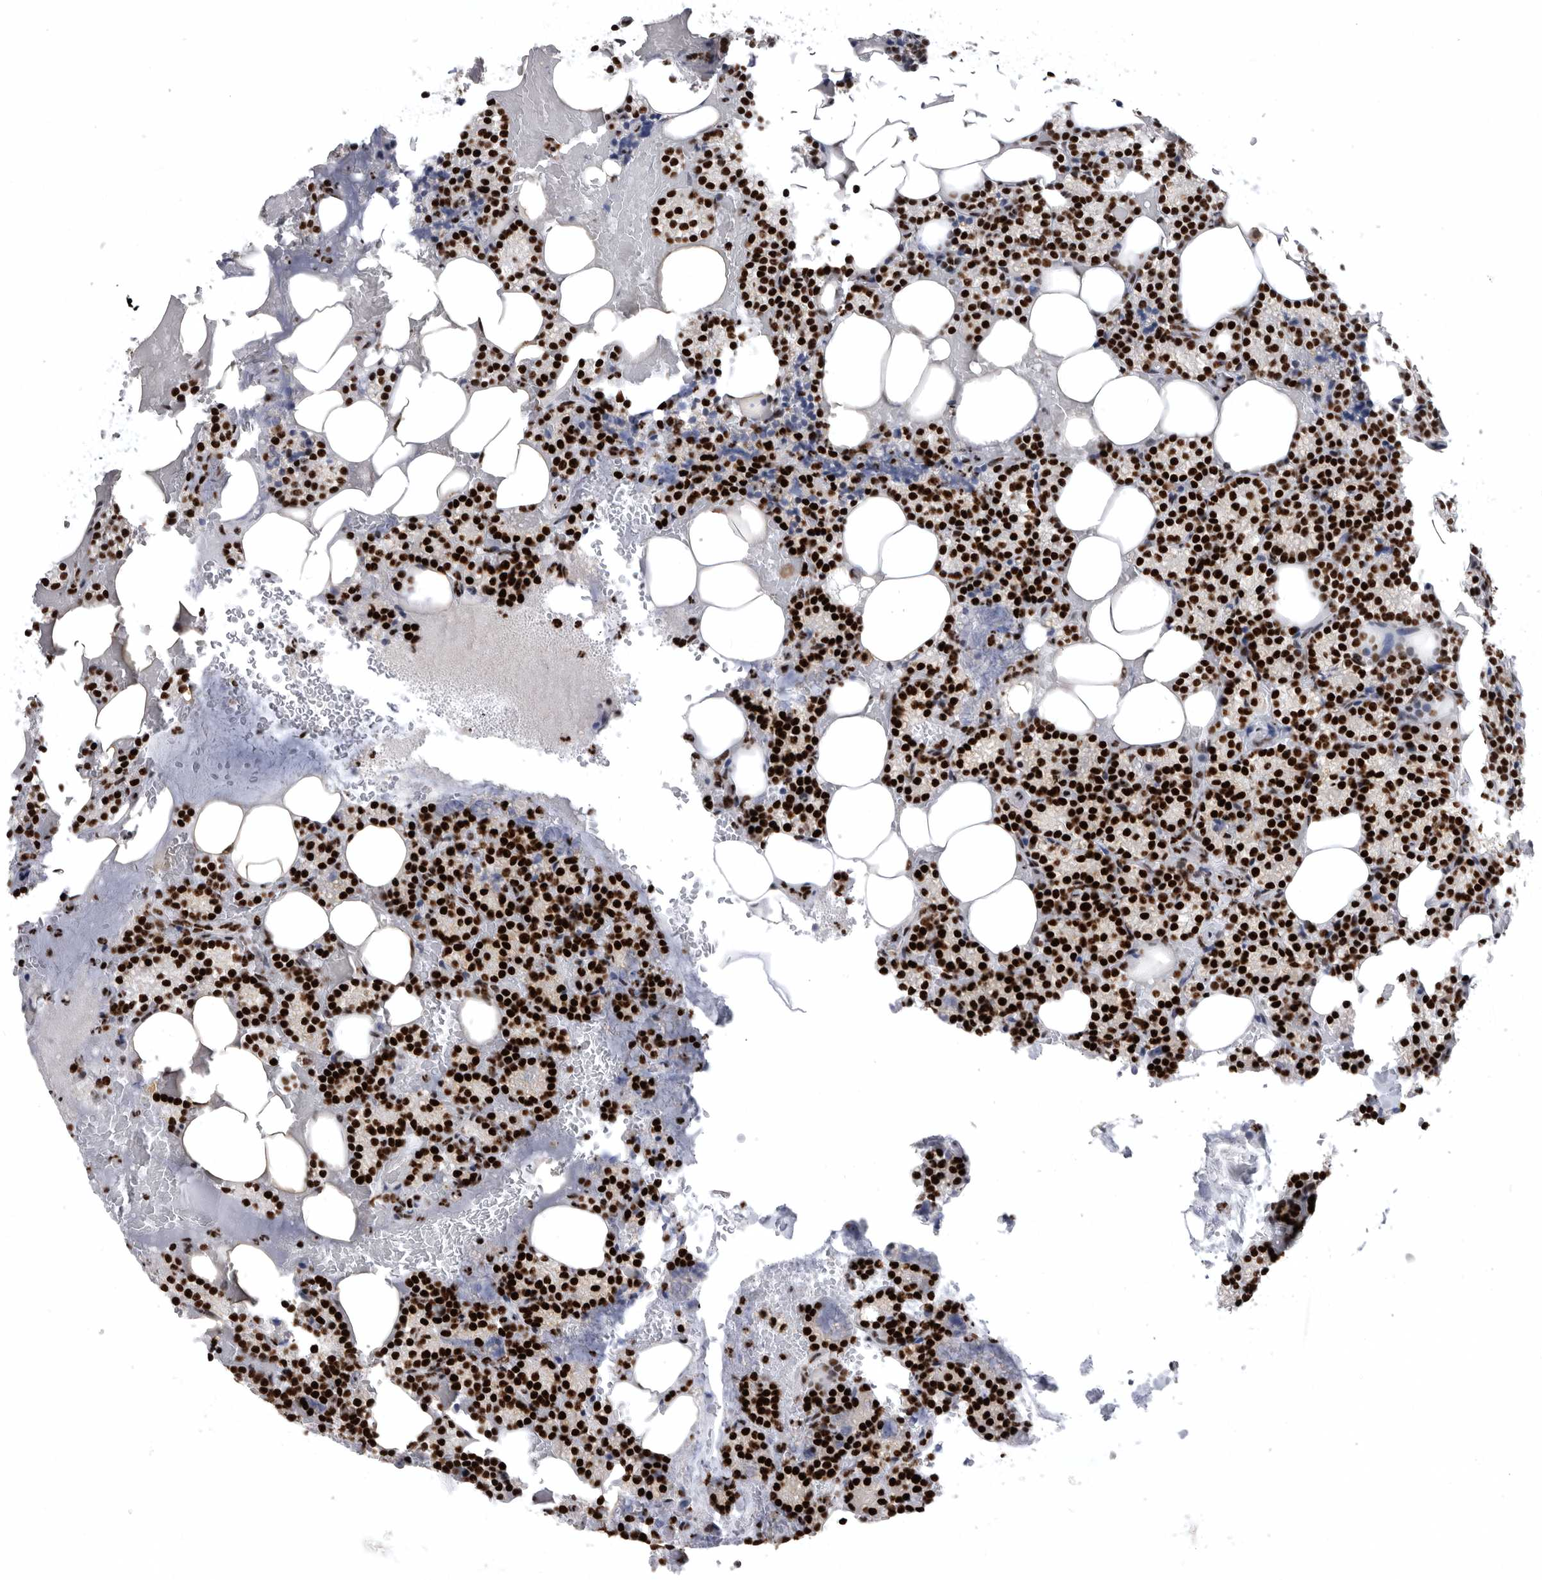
{"staining": {"intensity": "strong", "quantity": ">75%", "location": "nuclear"}, "tissue": "parathyroid gland", "cell_type": "Glandular cells", "image_type": "normal", "snomed": [{"axis": "morphology", "description": "Normal tissue, NOS"}, {"axis": "topography", "description": "Parathyroid gland"}], "caption": "Glandular cells demonstrate strong nuclear staining in approximately >75% of cells in benign parathyroid gland.", "gene": "BCLAF1", "patient": {"sex": "female", "age": 78}}